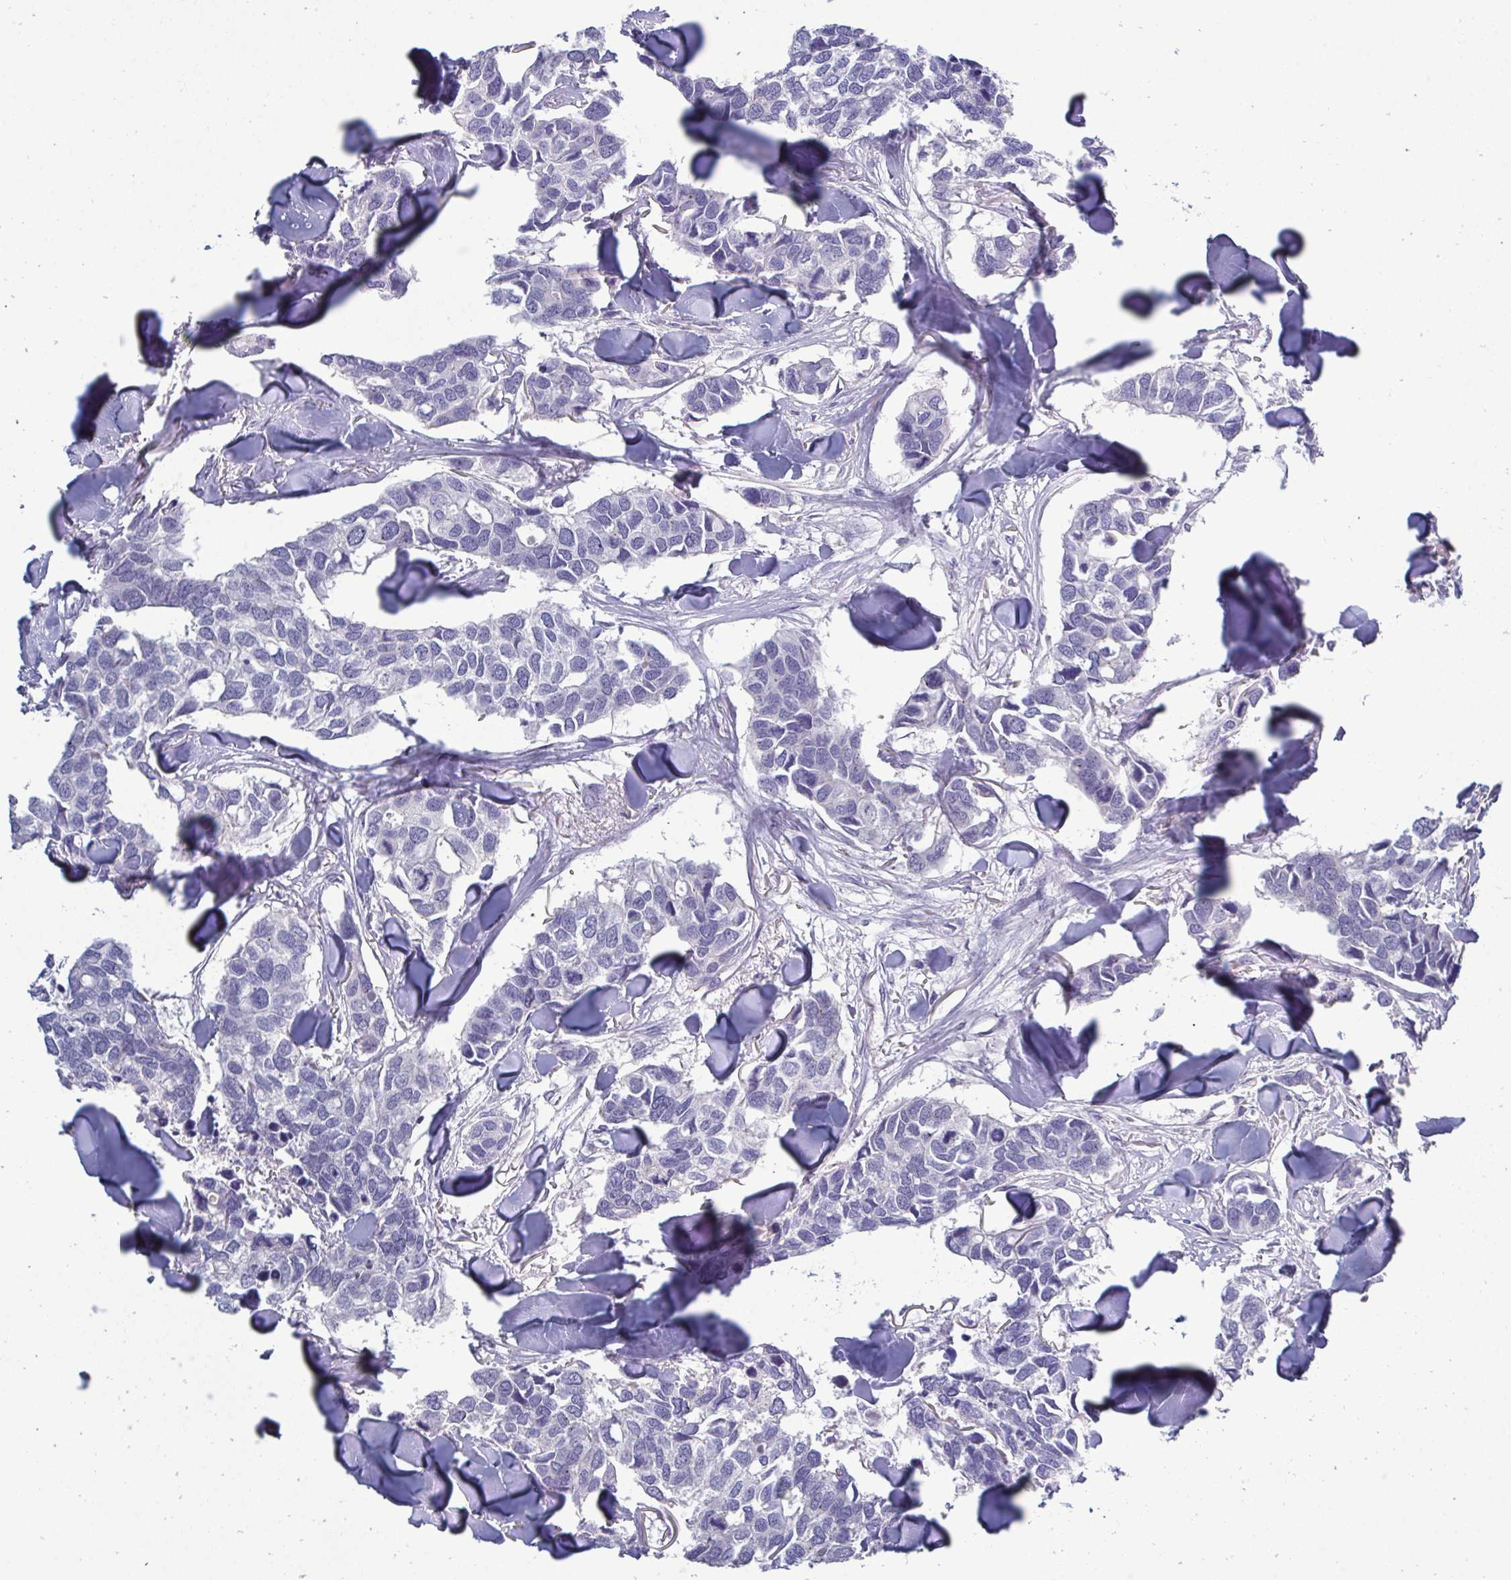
{"staining": {"intensity": "negative", "quantity": "none", "location": "none"}, "tissue": "breast cancer", "cell_type": "Tumor cells", "image_type": "cancer", "snomed": [{"axis": "morphology", "description": "Duct carcinoma"}, {"axis": "topography", "description": "Breast"}], "caption": "Image shows no protein expression in tumor cells of breast infiltrating ductal carcinoma tissue.", "gene": "GLDC", "patient": {"sex": "female", "age": 83}}